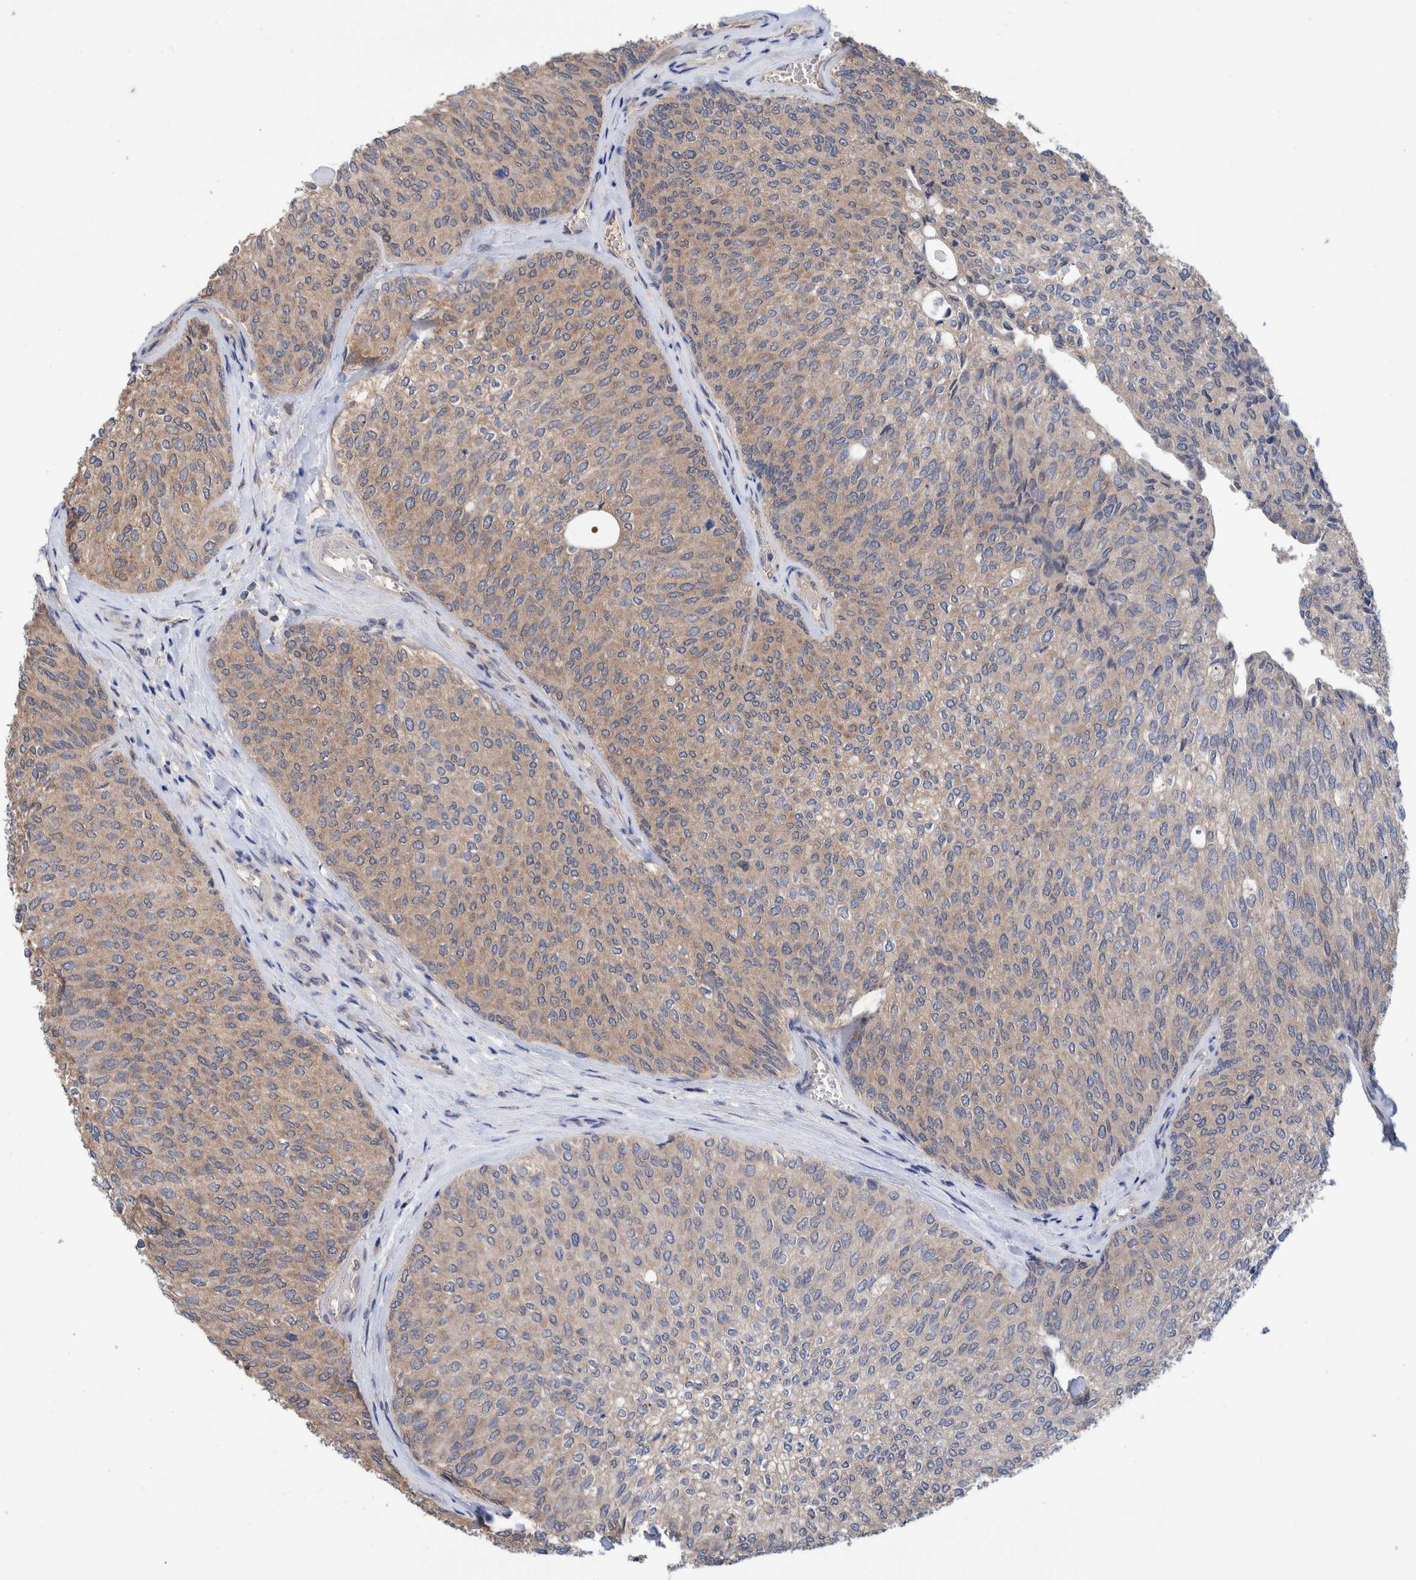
{"staining": {"intensity": "weak", "quantity": "<25%", "location": "cytoplasmic/membranous"}, "tissue": "urothelial cancer", "cell_type": "Tumor cells", "image_type": "cancer", "snomed": [{"axis": "morphology", "description": "Urothelial carcinoma, Low grade"}, {"axis": "topography", "description": "Urinary bladder"}], "caption": "This image is of urothelial carcinoma (low-grade) stained with immunohistochemistry (IHC) to label a protein in brown with the nuclei are counter-stained blue. There is no positivity in tumor cells. (Immunohistochemistry, brightfield microscopy, high magnification).", "gene": "PFAS", "patient": {"sex": "female", "age": 79}}